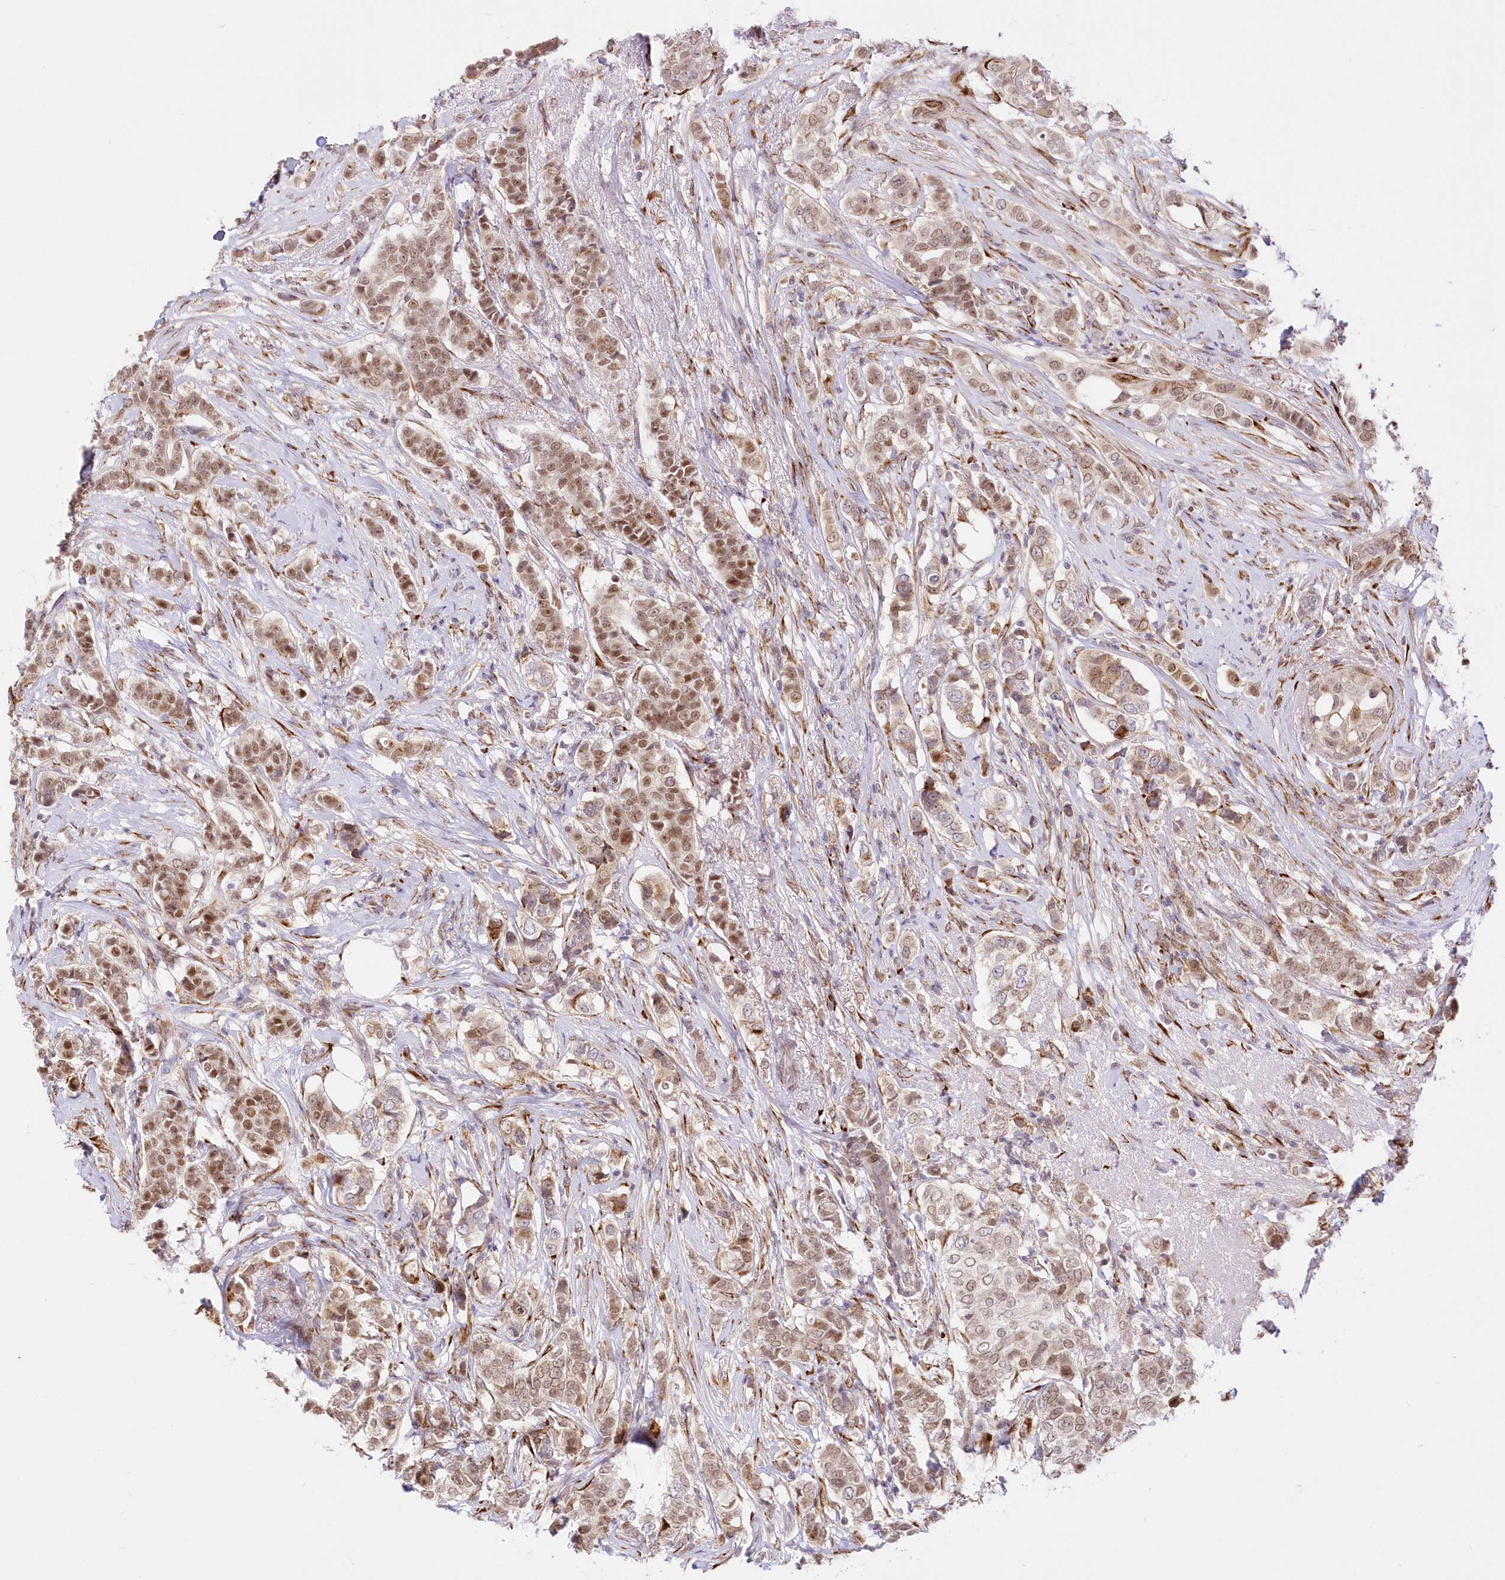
{"staining": {"intensity": "moderate", "quantity": ">75%", "location": "nuclear"}, "tissue": "breast cancer", "cell_type": "Tumor cells", "image_type": "cancer", "snomed": [{"axis": "morphology", "description": "Lobular carcinoma"}, {"axis": "topography", "description": "Breast"}], "caption": "A high-resolution histopathology image shows immunohistochemistry staining of breast lobular carcinoma, which demonstrates moderate nuclear positivity in about >75% of tumor cells.", "gene": "LDB1", "patient": {"sex": "female", "age": 51}}